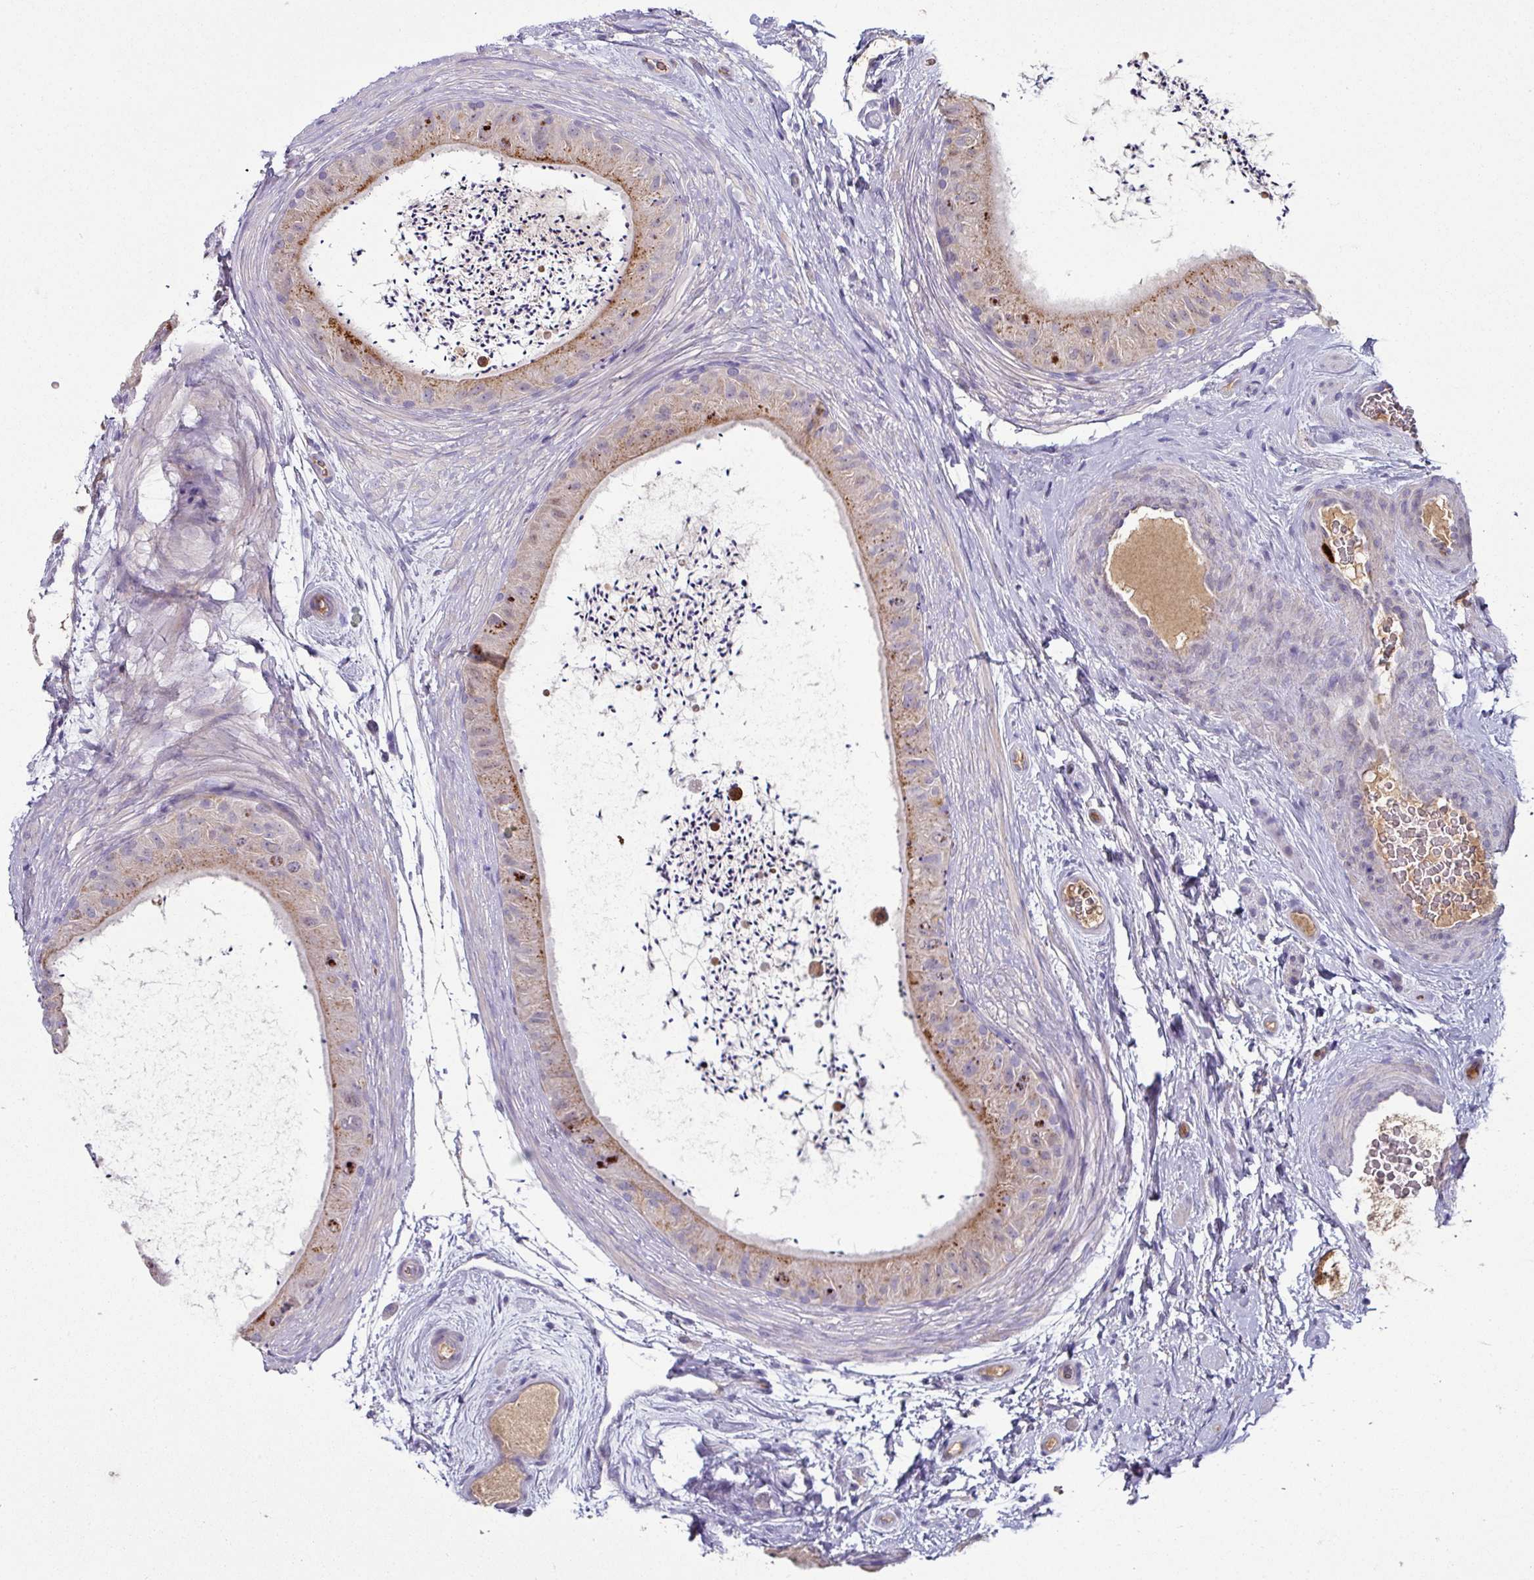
{"staining": {"intensity": "strong", "quantity": "25%-75%", "location": "cytoplasmic/membranous"}, "tissue": "epididymis", "cell_type": "Glandular cells", "image_type": "normal", "snomed": [{"axis": "morphology", "description": "Normal tissue, NOS"}, {"axis": "topography", "description": "Epididymis"}], "caption": "A brown stain labels strong cytoplasmic/membranous expression of a protein in glandular cells of normal epididymis.", "gene": "SLAMF6", "patient": {"sex": "male", "age": 50}}